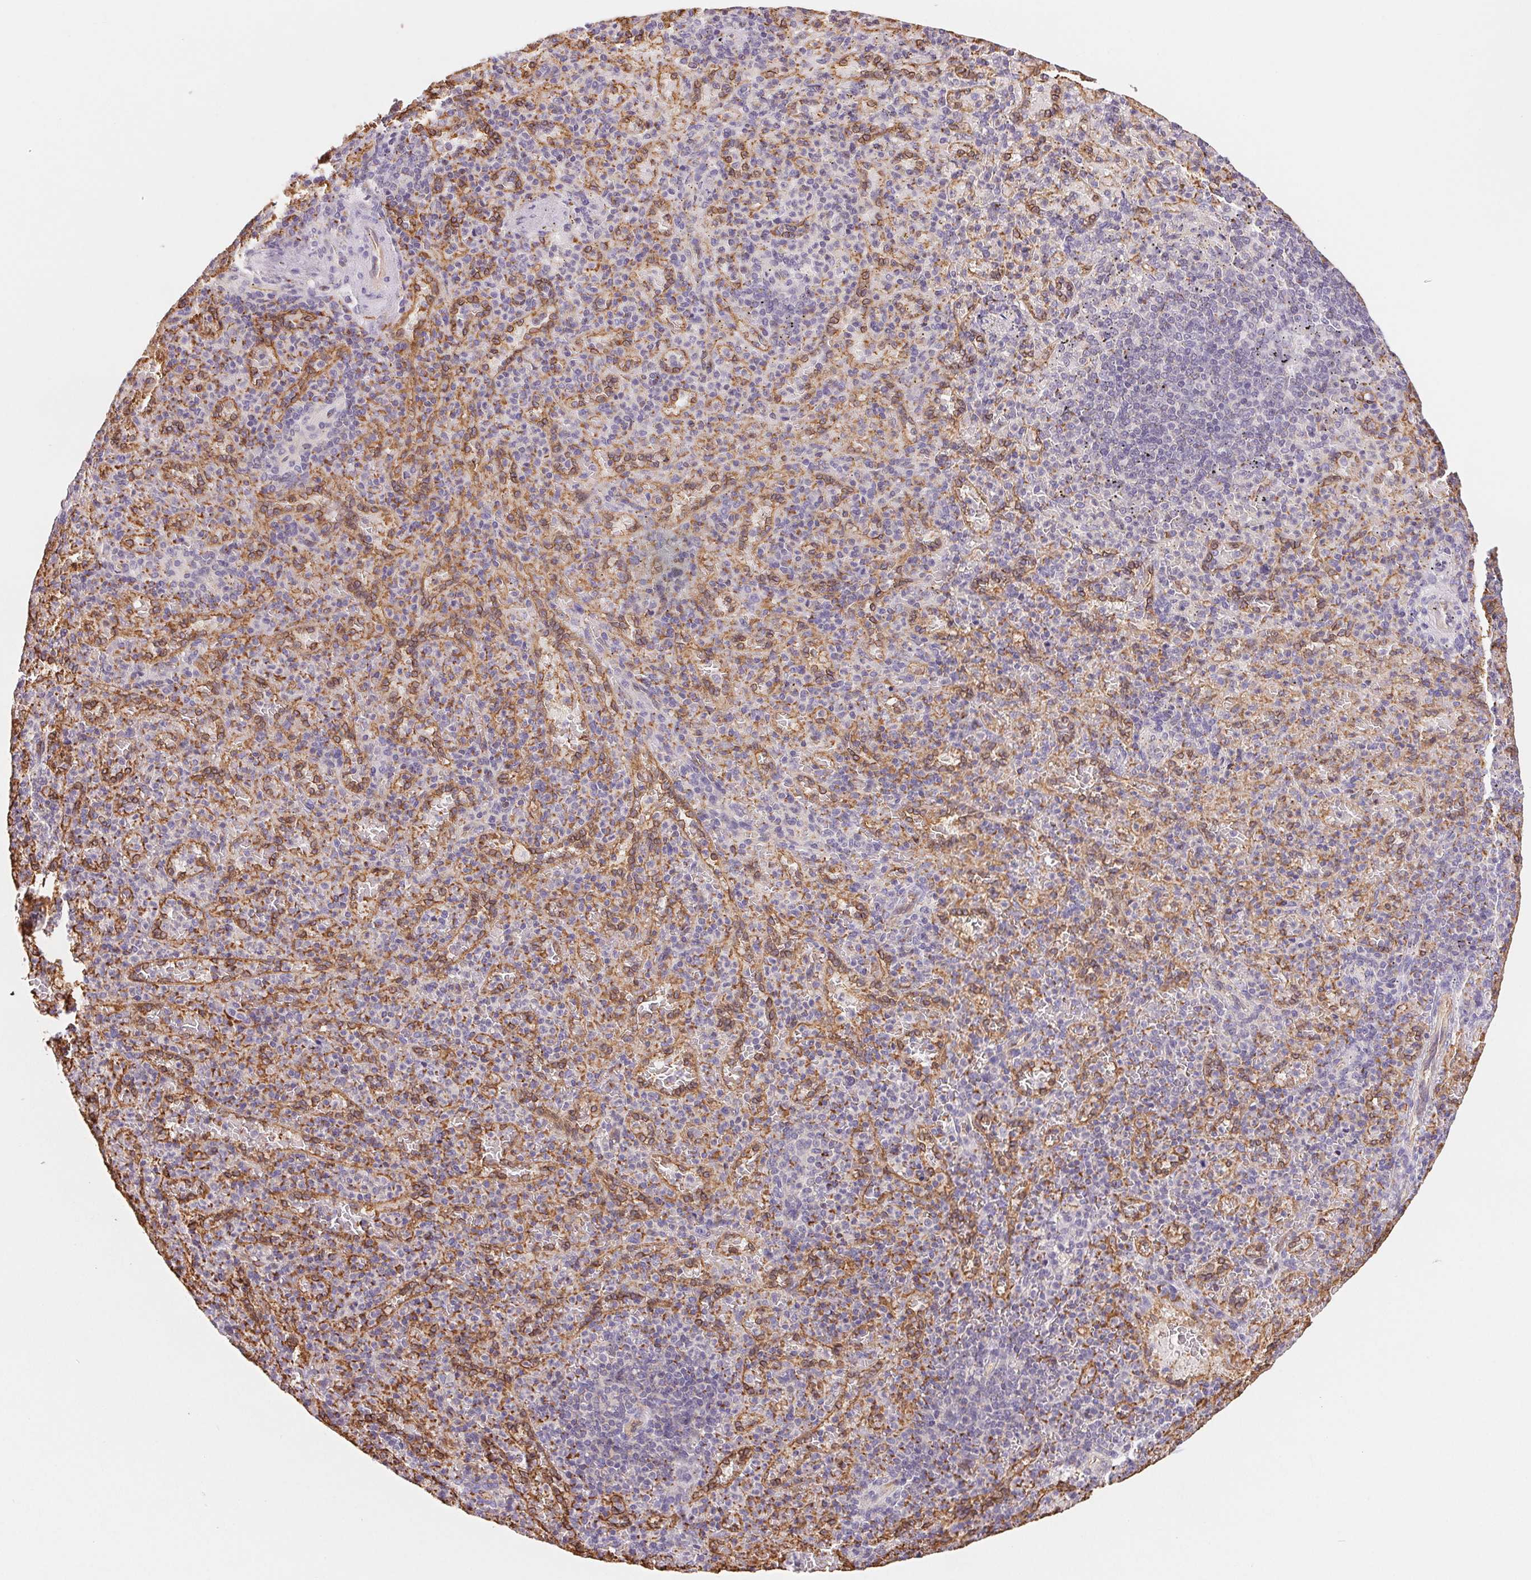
{"staining": {"intensity": "negative", "quantity": "none", "location": "none"}, "tissue": "spleen", "cell_type": "Cells in red pulp", "image_type": "normal", "snomed": [{"axis": "morphology", "description": "Normal tissue, NOS"}, {"axis": "topography", "description": "Spleen"}], "caption": "IHC of unremarkable human spleen exhibits no staining in cells in red pulp.", "gene": "ANKRD13B", "patient": {"sex": "female", "age": 74}}